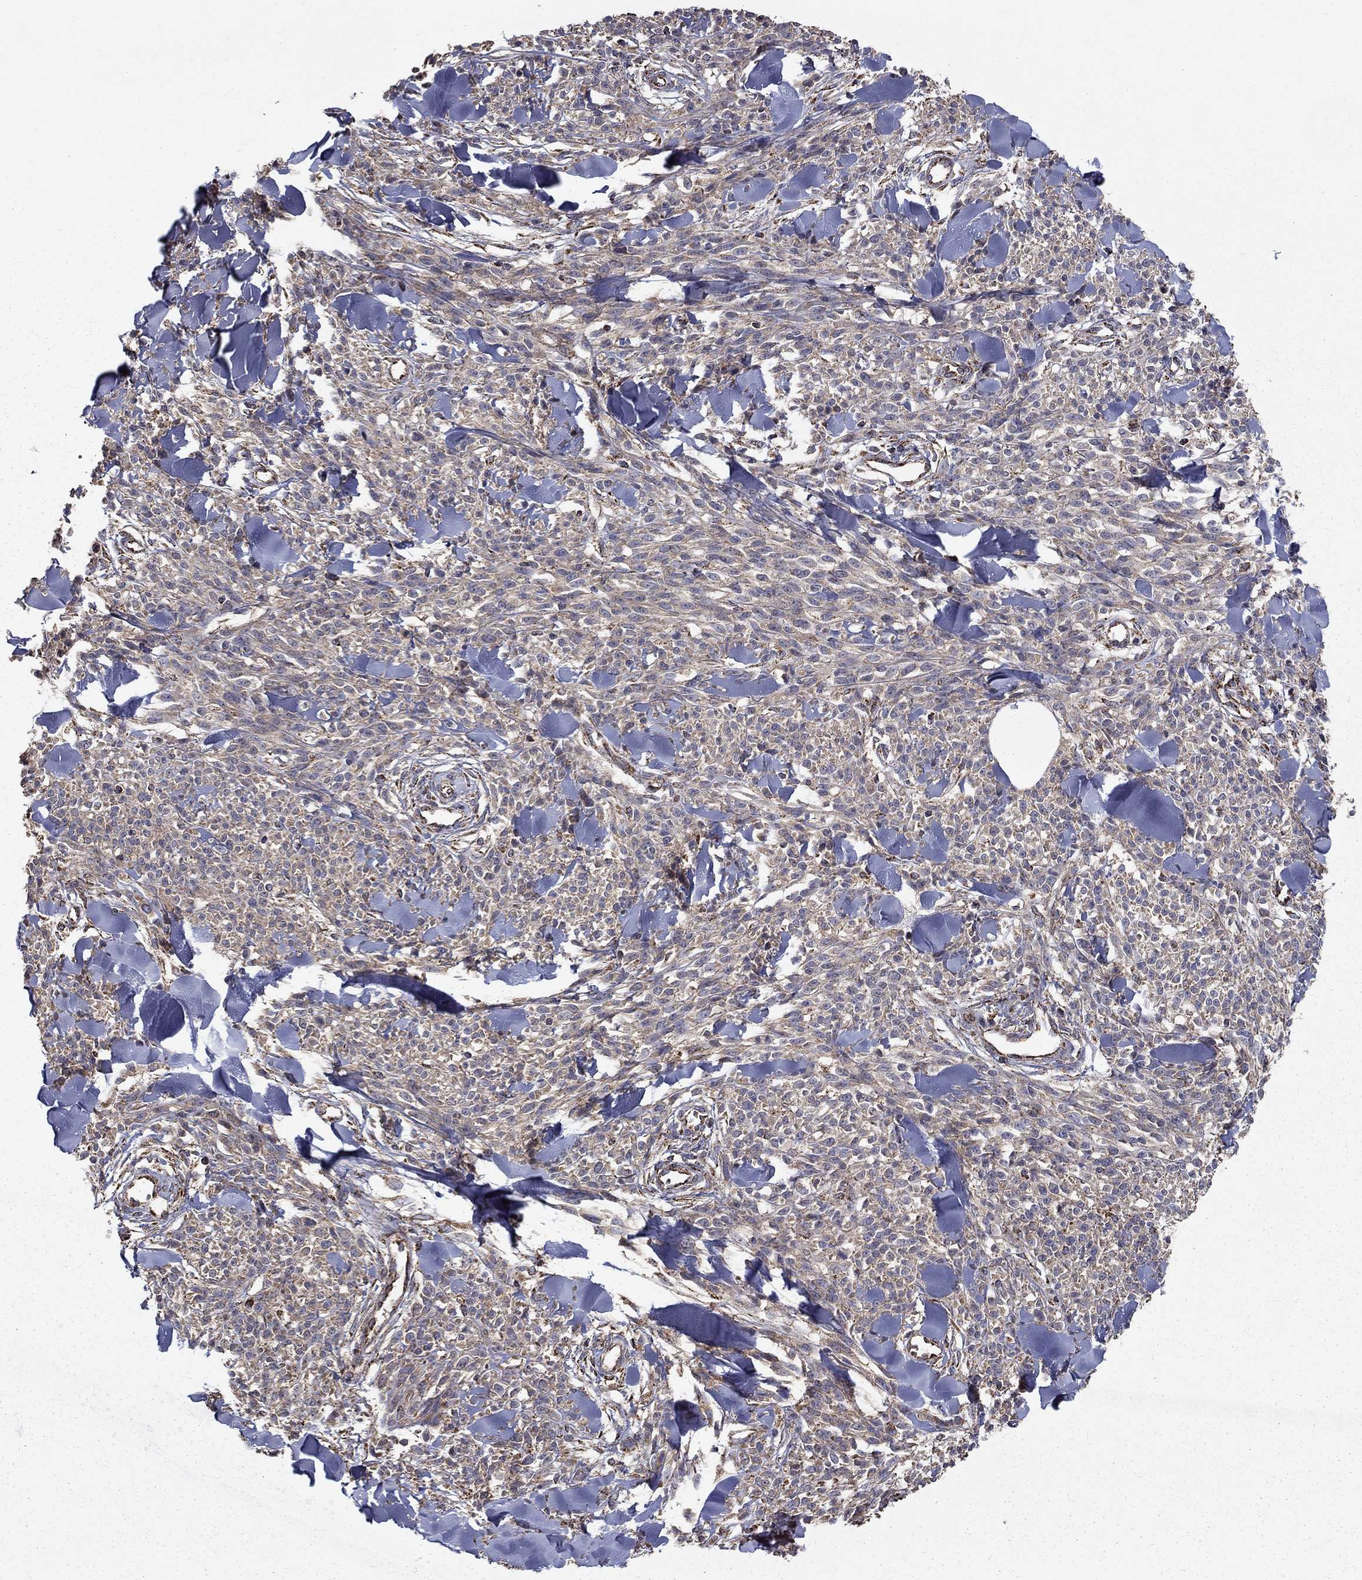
{"staining": {"intensity": "weak", "quantity": "25%-75%", "location": "cytoplasmic/membranous"}, "tissue": "melanoma", "cell_type": "Tumor cells", "image_type": "cancer", "snomed": [{"axis": "morphology", "description": "Malignant melanoma, NOS"}, {"axis": "topography", "description": "Skin"}, {"axis": "topography", "description": "Skin of trunk"}], "caption": "This is a histology image of immunohistochemistry (IHC) staining of malignant melanoma, which shows weak staining in the cytoplasmic/membranous of tumor cells.", "gene": "NDUFS8", "patient": {"sex": "male", "age": 74}}